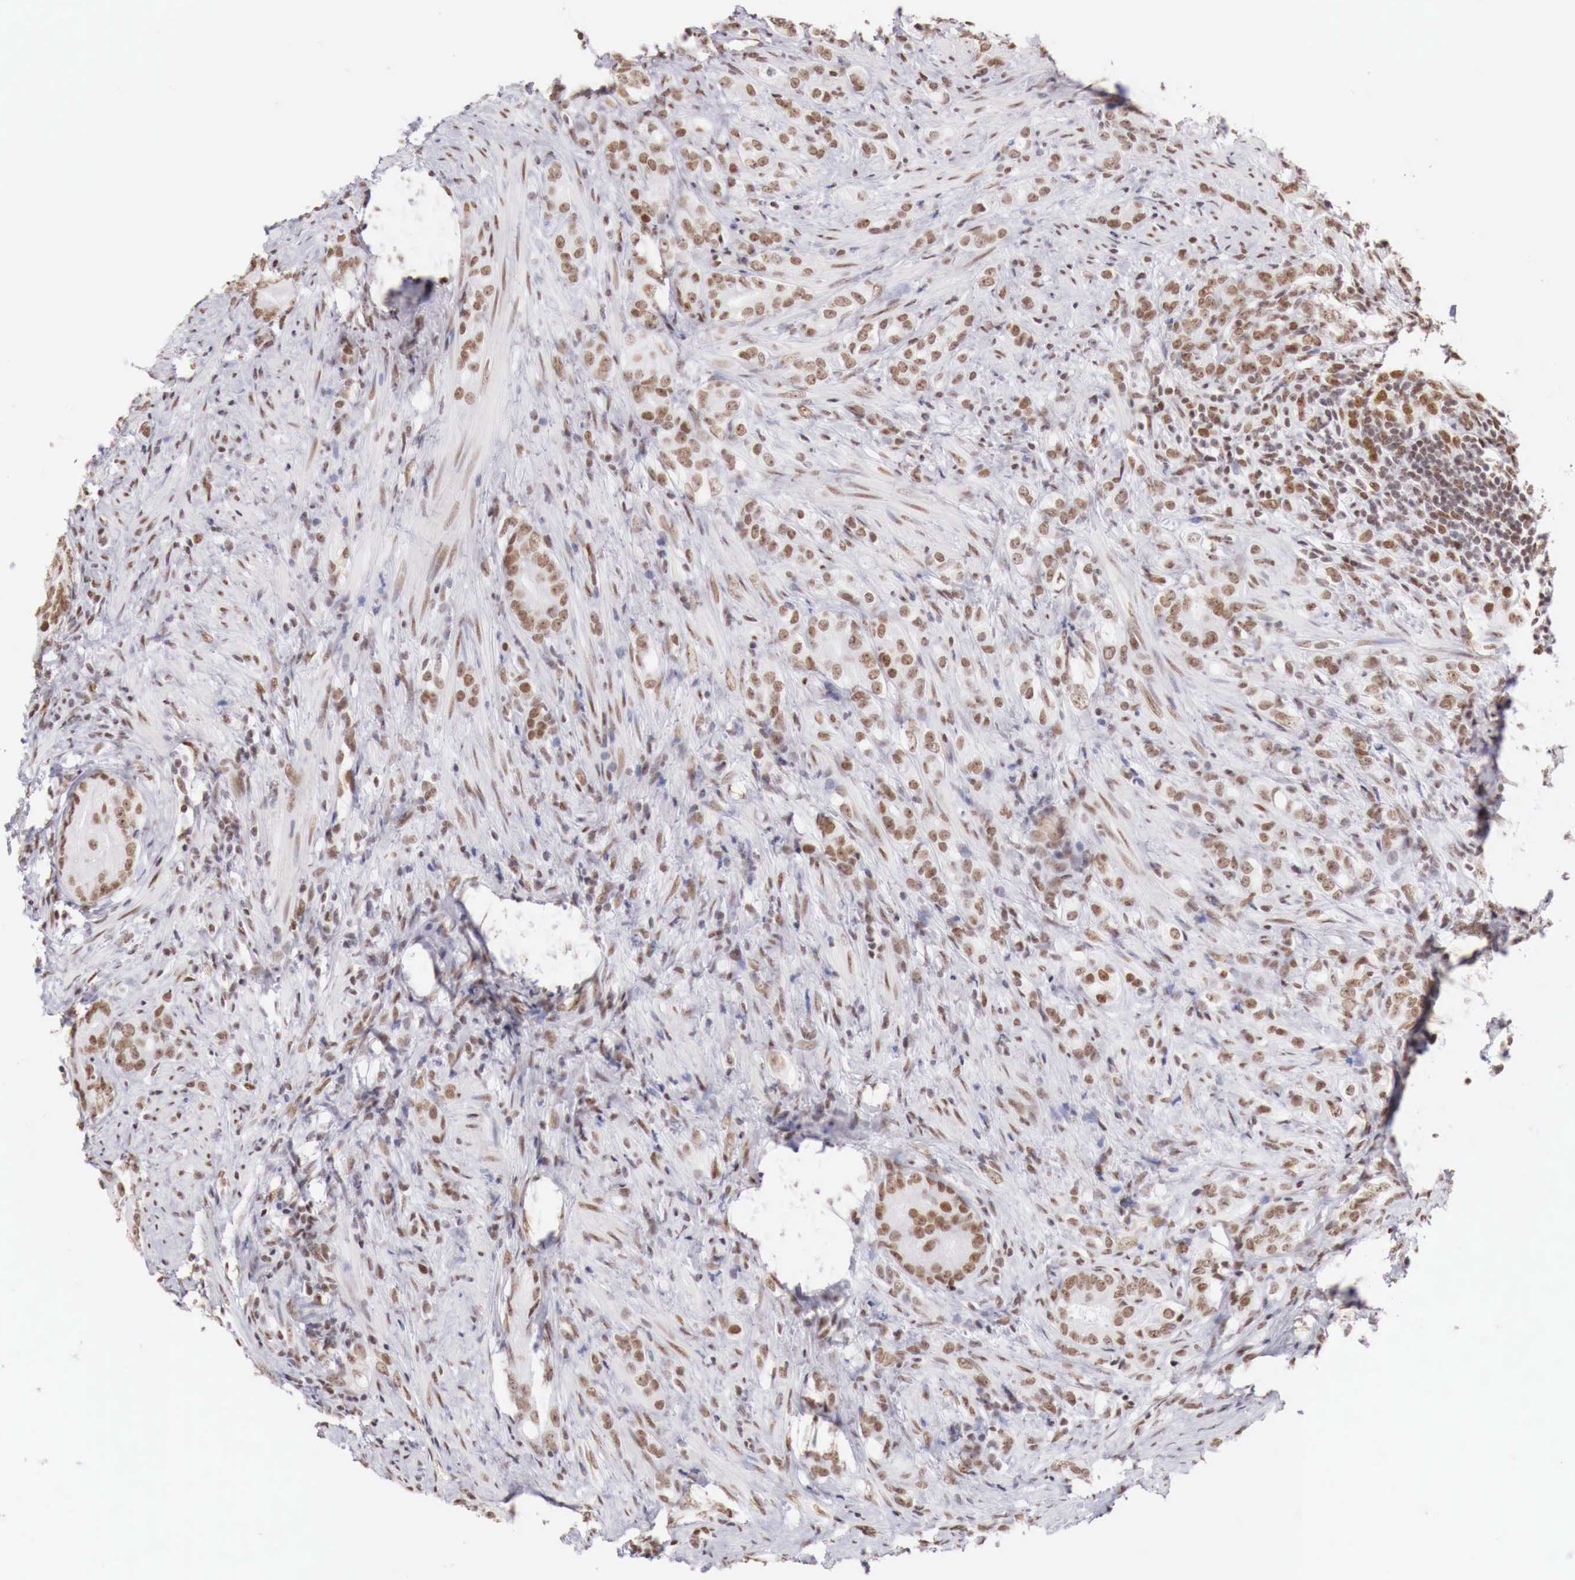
{"staining": {"intensity": "weak", "quantity": "25%-75%", "location": "nuclear"}, "tissue": "prostate cancer", "cell_type": "Tumor cells", "image_type": "cancer", "snomed": [{"axis": "morphology", "description": "Adenocarcinoma, Medium grade"}, {"axis": "topography", "description": "Prostate"}], "caption": "Immunohistochemical staining of human medium-grade adenocarcinoma (prostate) exhibits low levels of weak nuclear expression in approximately 25%-75% of tumor cells. (DAB (3,3'-diaminobenzidine) IHC with brightfield microscopy, high magnification).", "gene": "PHF14", "patient": {"sex": "male", "age": 59}}